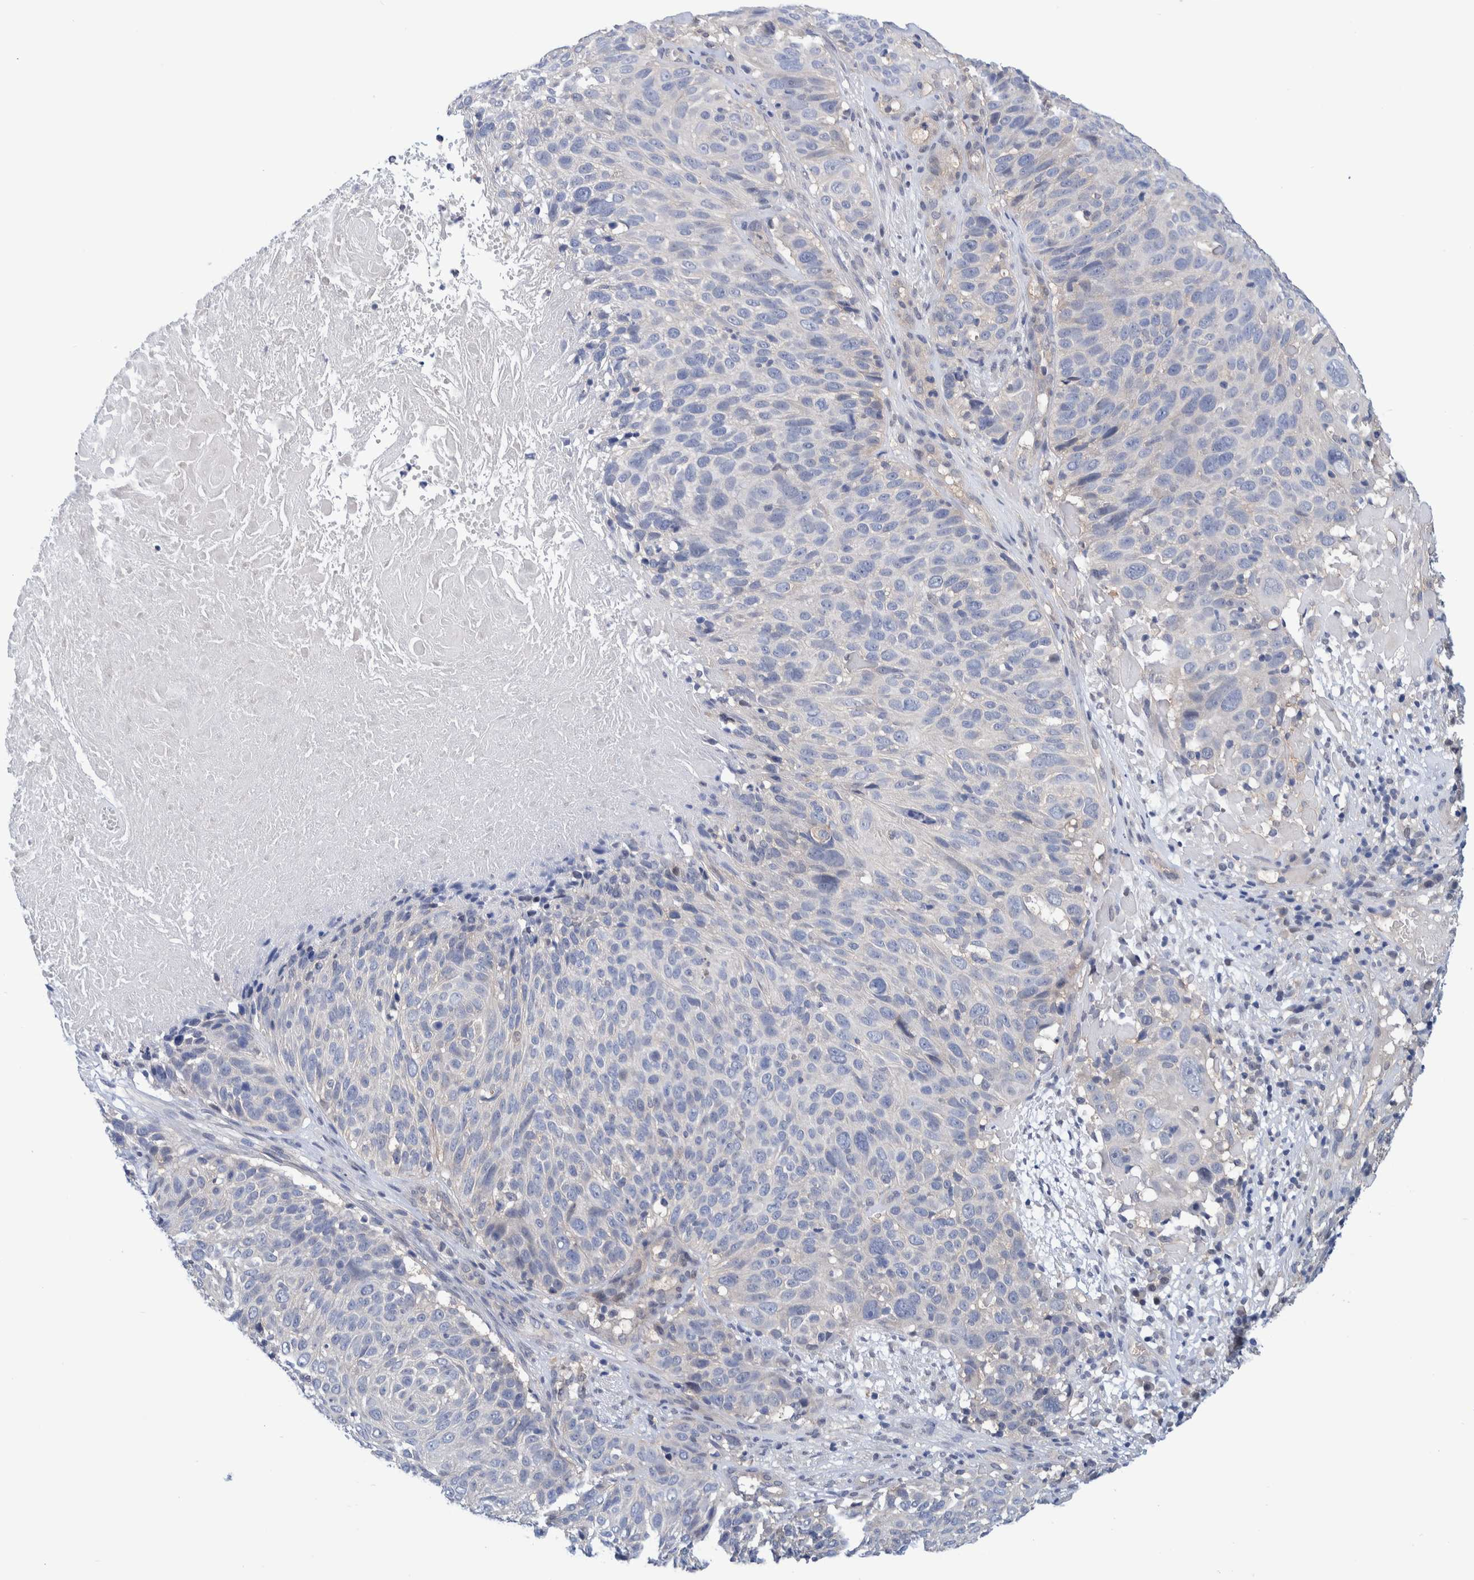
{"staining": {"intensity": "negative", "quantity": "none", "location": "none"}, "tissue": "cervical cancer", "cell_type": "Tumor cells", "image_type": "cancer", "snomed": [{"axis": "morphology", "description": "Squamous cell carcinoma, NOS"}, {"axis": "topography", "description": "Cervix"}], "caption": "Immunohistochemistry (IHC) image of neoplastic tissue: cervical squamous cell carcinoma stained with DAB (3,3'-diaminobenzidine) demonstrates no significant protein staining in tumor cells.", "gene": "PFAS", "patient": {"sex": "female", "age": 74}}